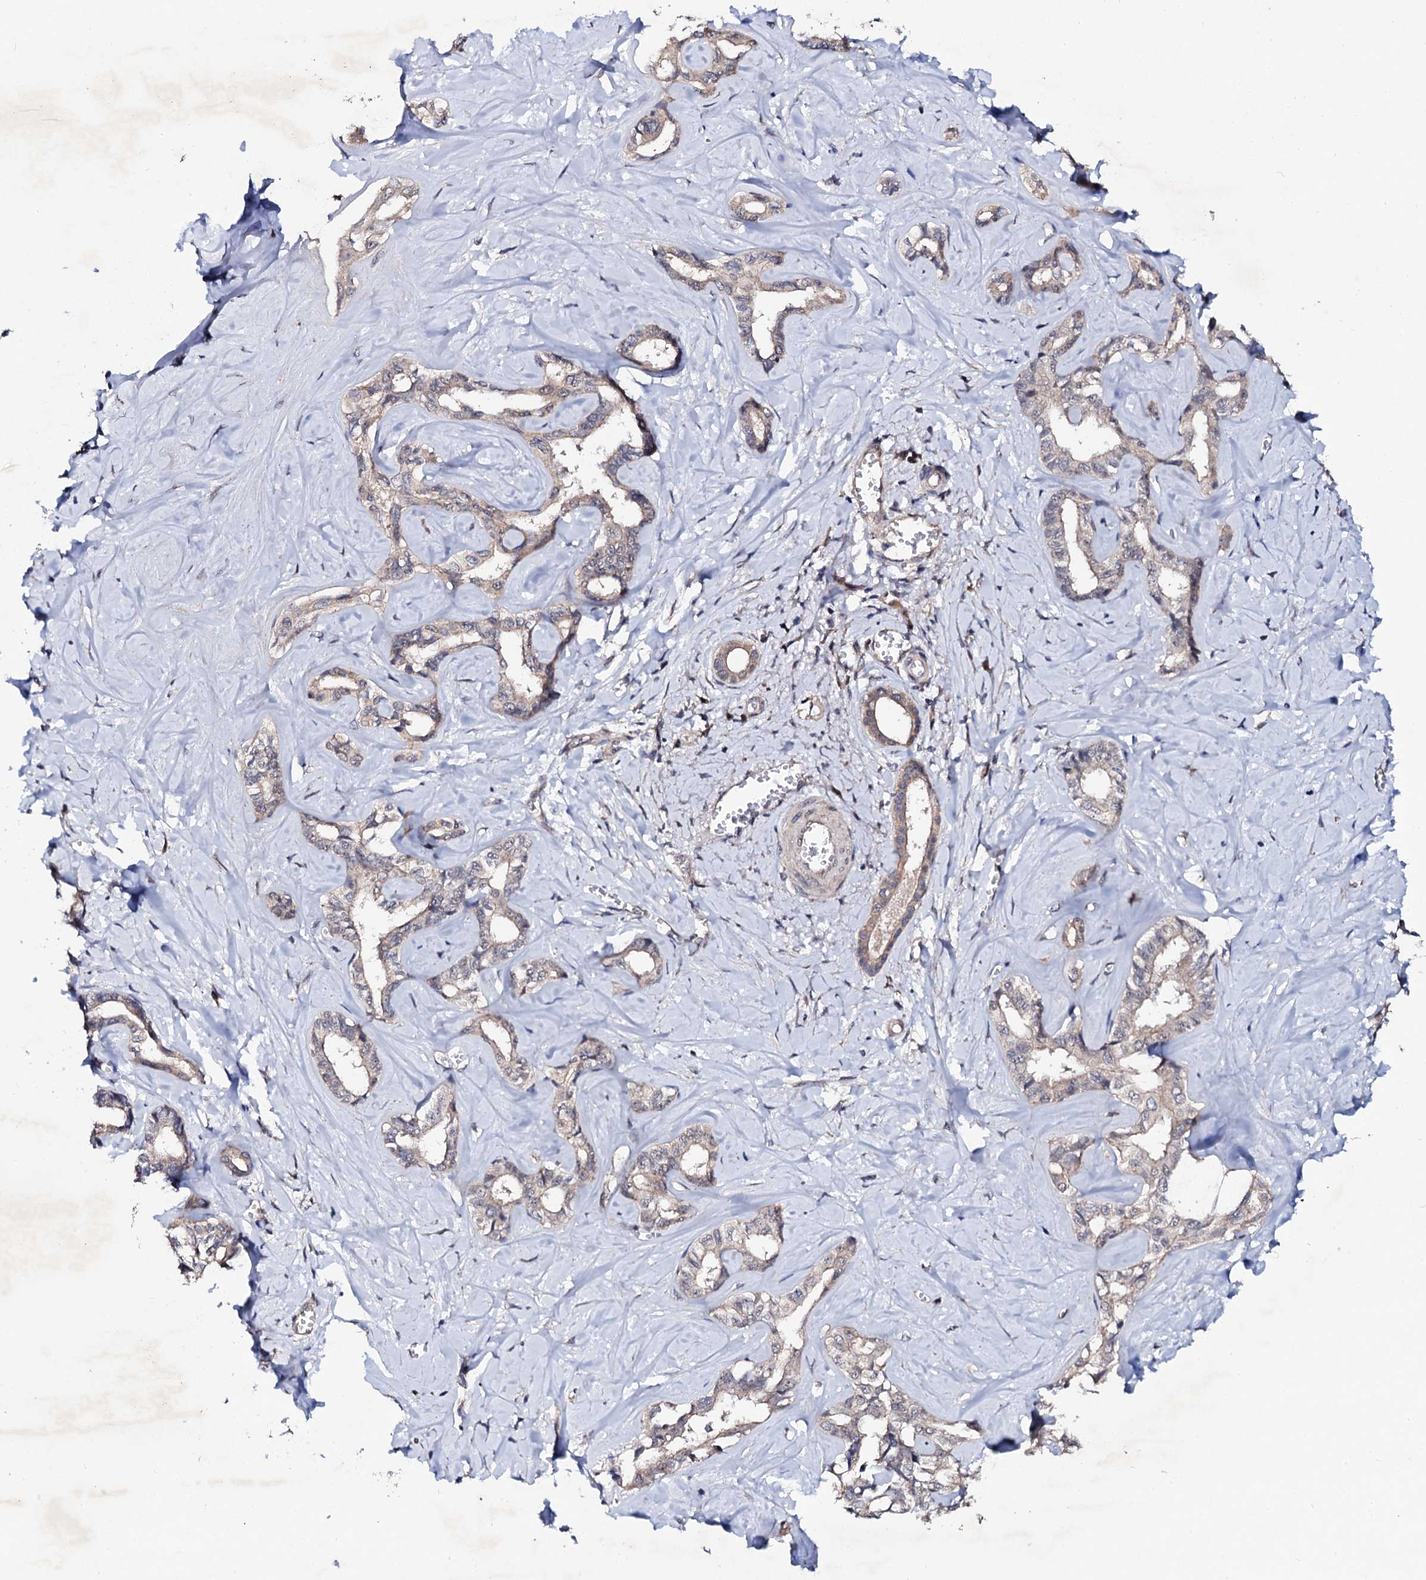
{"staining": {"intensity": "weak", "quantity": "<25%", "location": "cytoplasmic/membranous"}, "tissue": "liver cancer", "cell_type": "Tumor cells", "image_type": "cancer", "snomed": [{"axis": "morphology", "description": "Cholangiocarcinoma"}, {"axis": "topography", "description": "Liver"}], "caption": "IHC micrograph of liver cholangiocarcinoma stained for a protein (brown), which shows no positivity in tumor cells. (DAB immunohistochemistry visualized using brightfield microscopy, high magnification).", "gene": "IP6K1", "patient": {"sex": "female", "age": 77}}